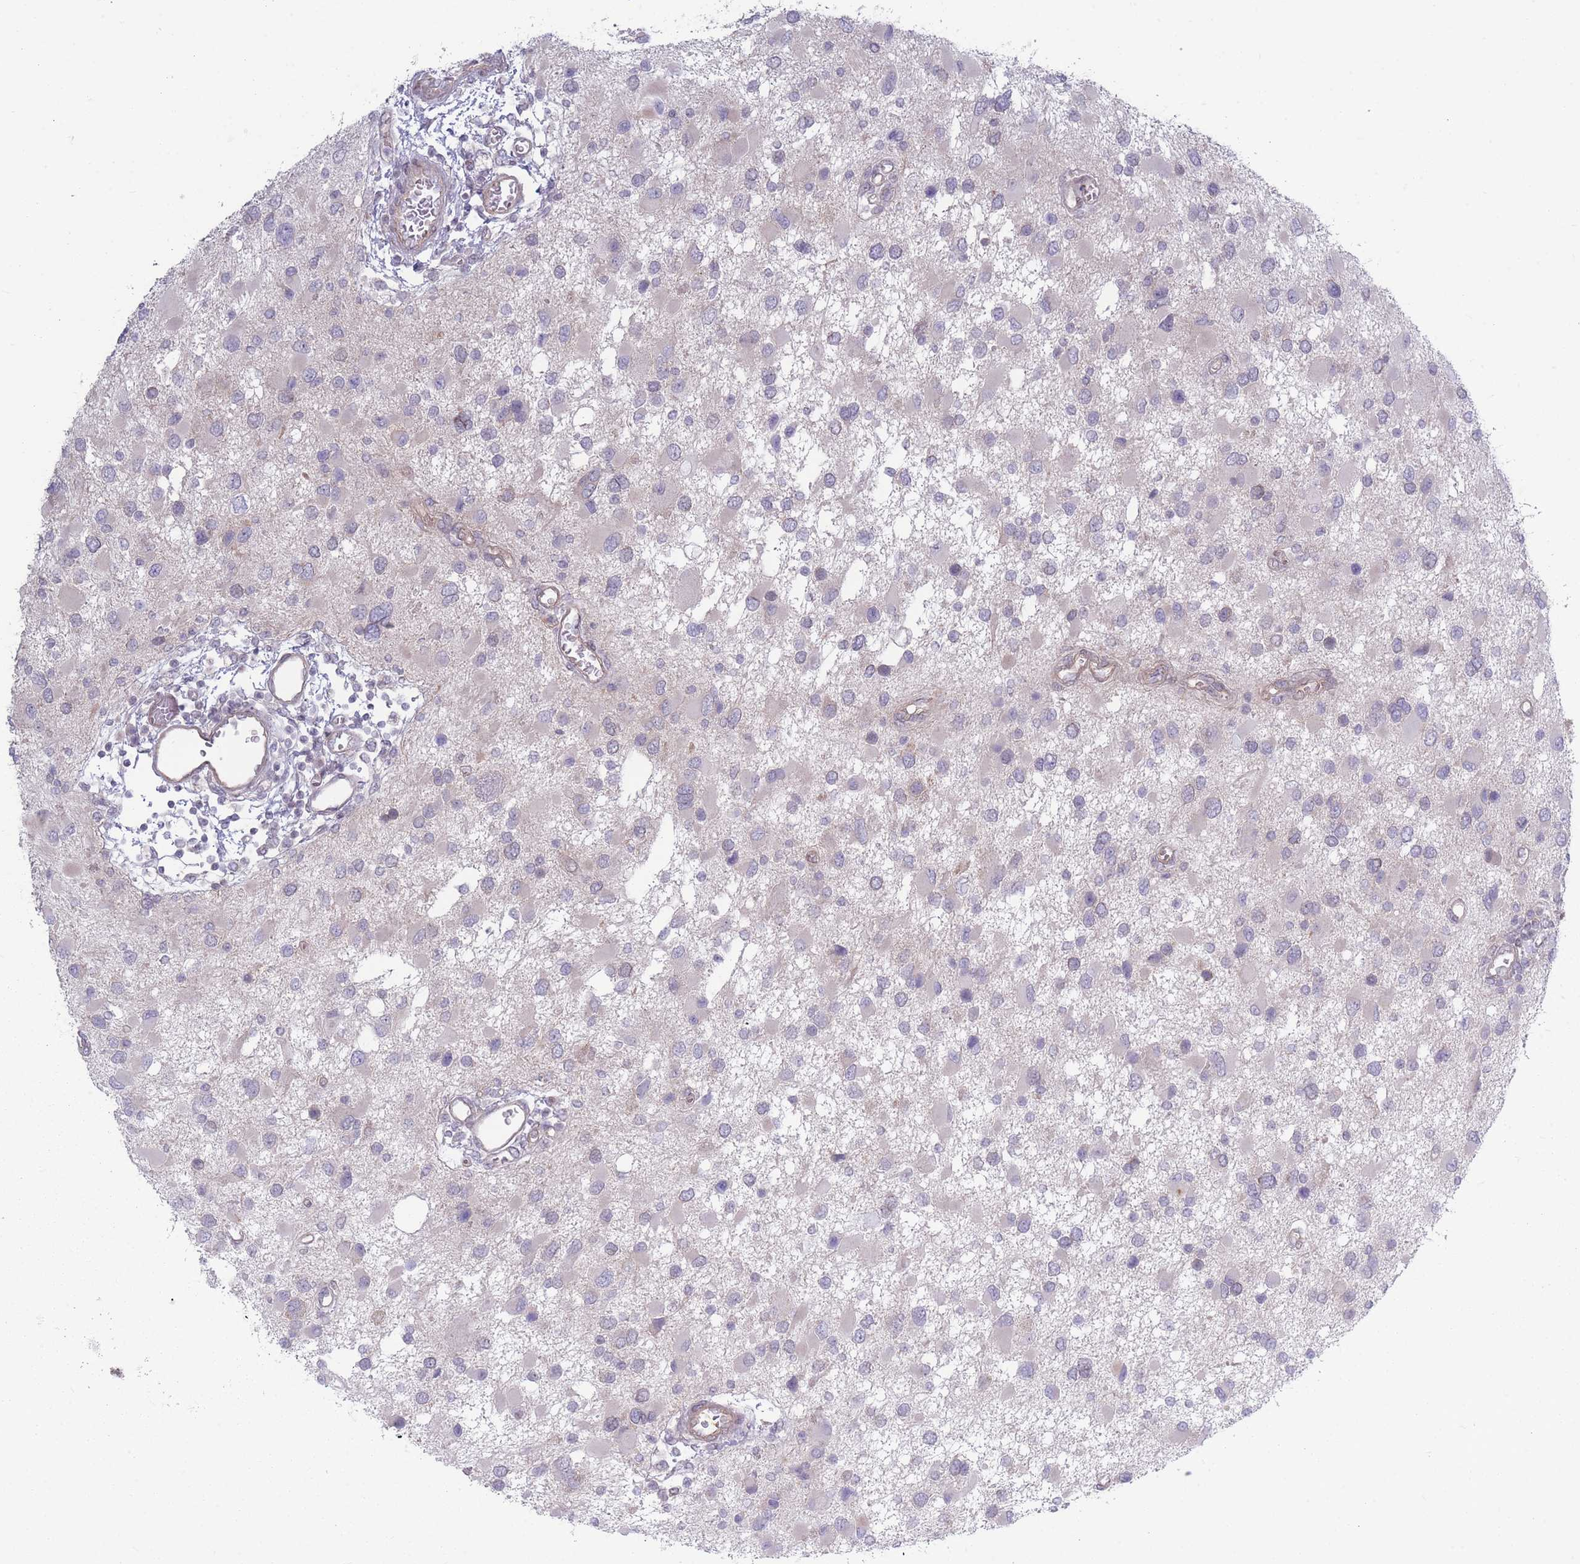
{"staining": {"intensity": "negative", "quantity": "none", "location": "none"}, "tissue": "glioma", "cell_type": "Tumor cells", "image_type": "cancer", "snomed": [{"axis": "morphology", "description": "Glioma, malignant, High grade"}, {"axis": "topography", "description": "Brain"}], "caption": "The immunohistochemistry micrograph has no significant positivity in tumor cells of malignant glioma (high-grade) tissue.", "gene": "VRK2", "patient": {"sex": "male", "age": 53}}